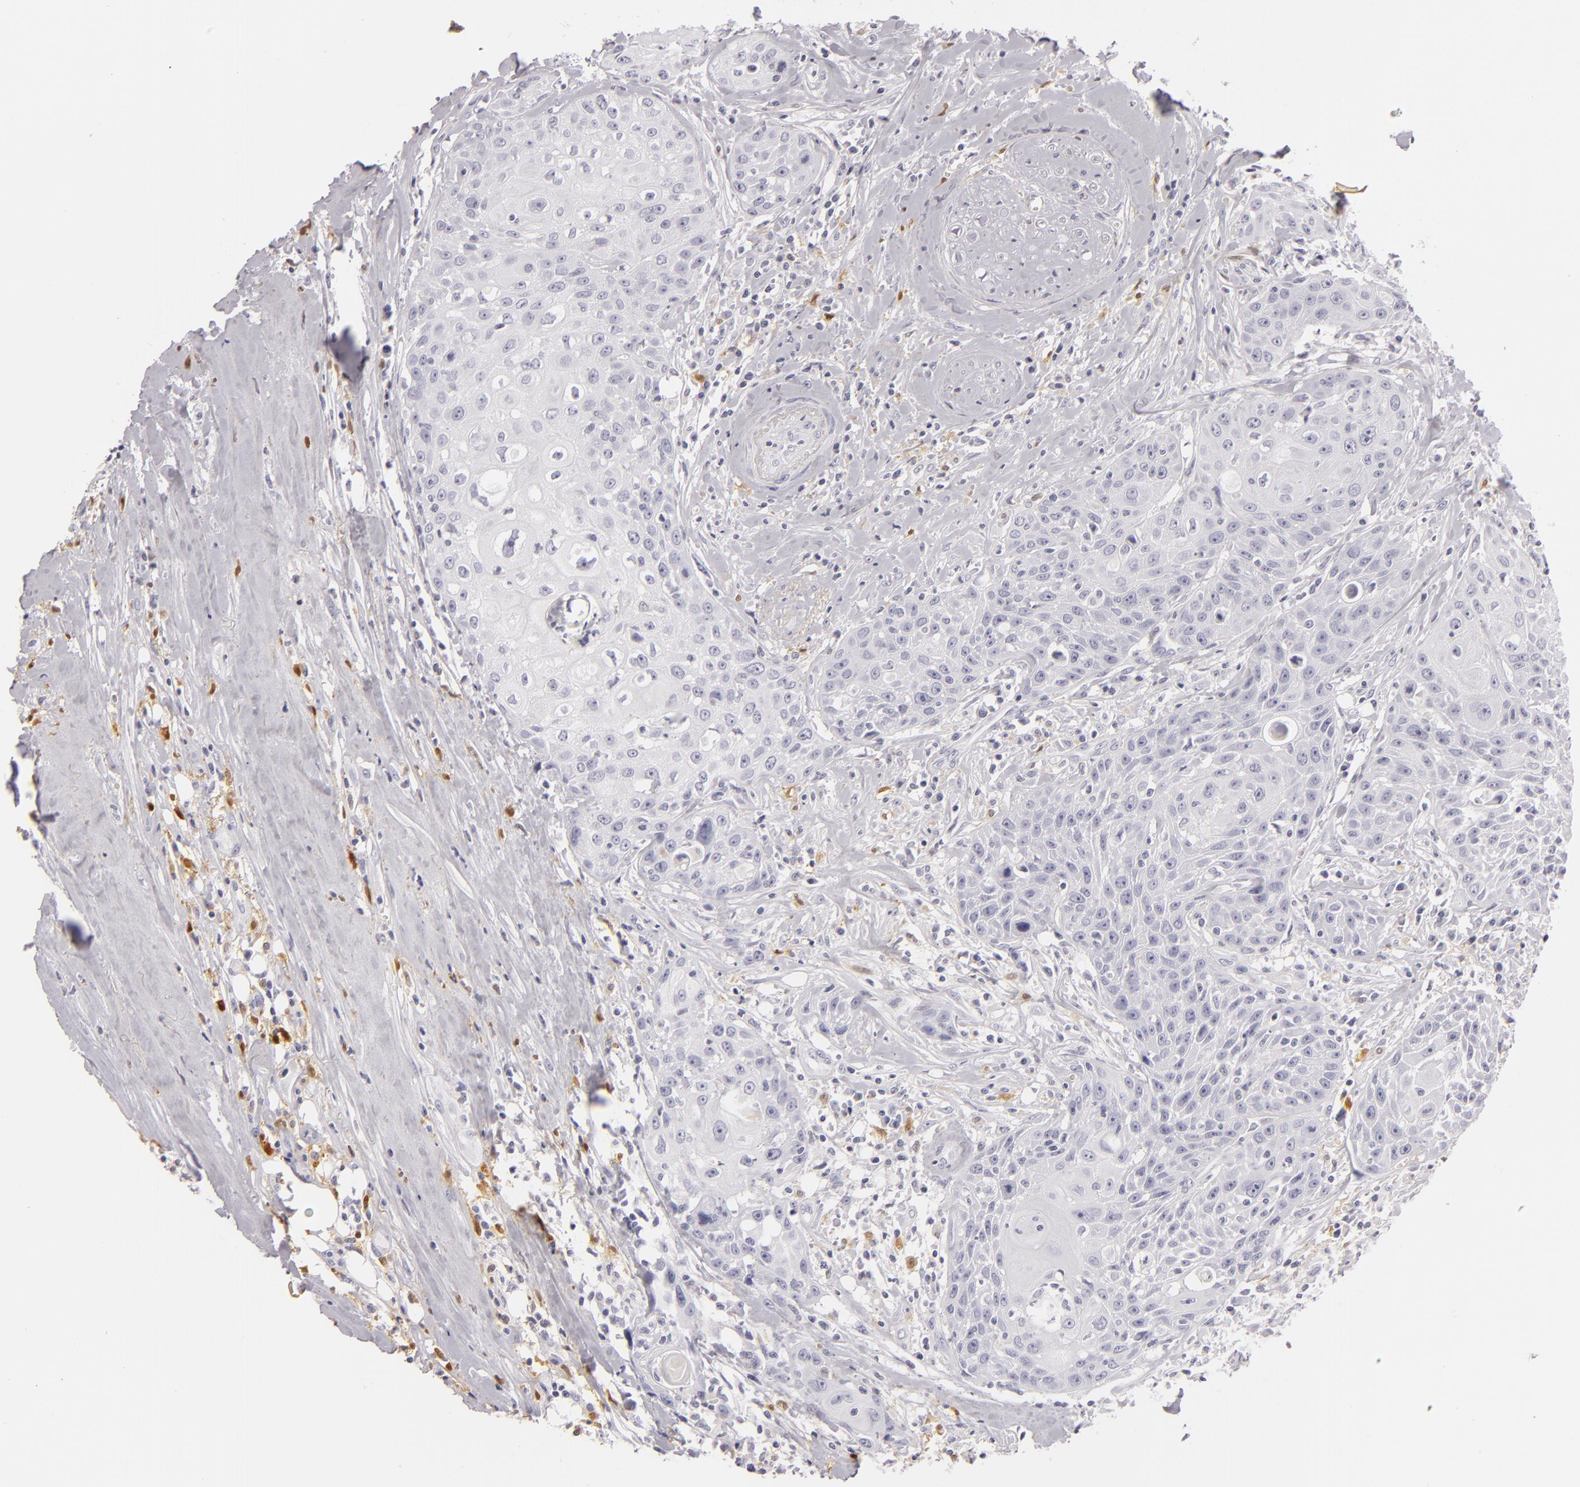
{"staining": {"intensity": "negative", "quantity": "none", "location": "none"}, "tissue": "head and neck cancer", "cell_type": "Tumor cells", "image_type": "cancer", "snomed": [{"axis": "morphology", "description": "Squamous cell carcinoma, NOS"}, {"axis": "topography", "description": "Oral tissue"}, {"axis": "topography", "description": "Head-Neck"}], "caption": "Head and neck cancer (squamous cell carcinoma) stained for a protein using immunohistochemistry (IHC) exhibits no expression tumor cells.", "gene": "F13A1", "patient": {"sex": "female", "age": 82}}